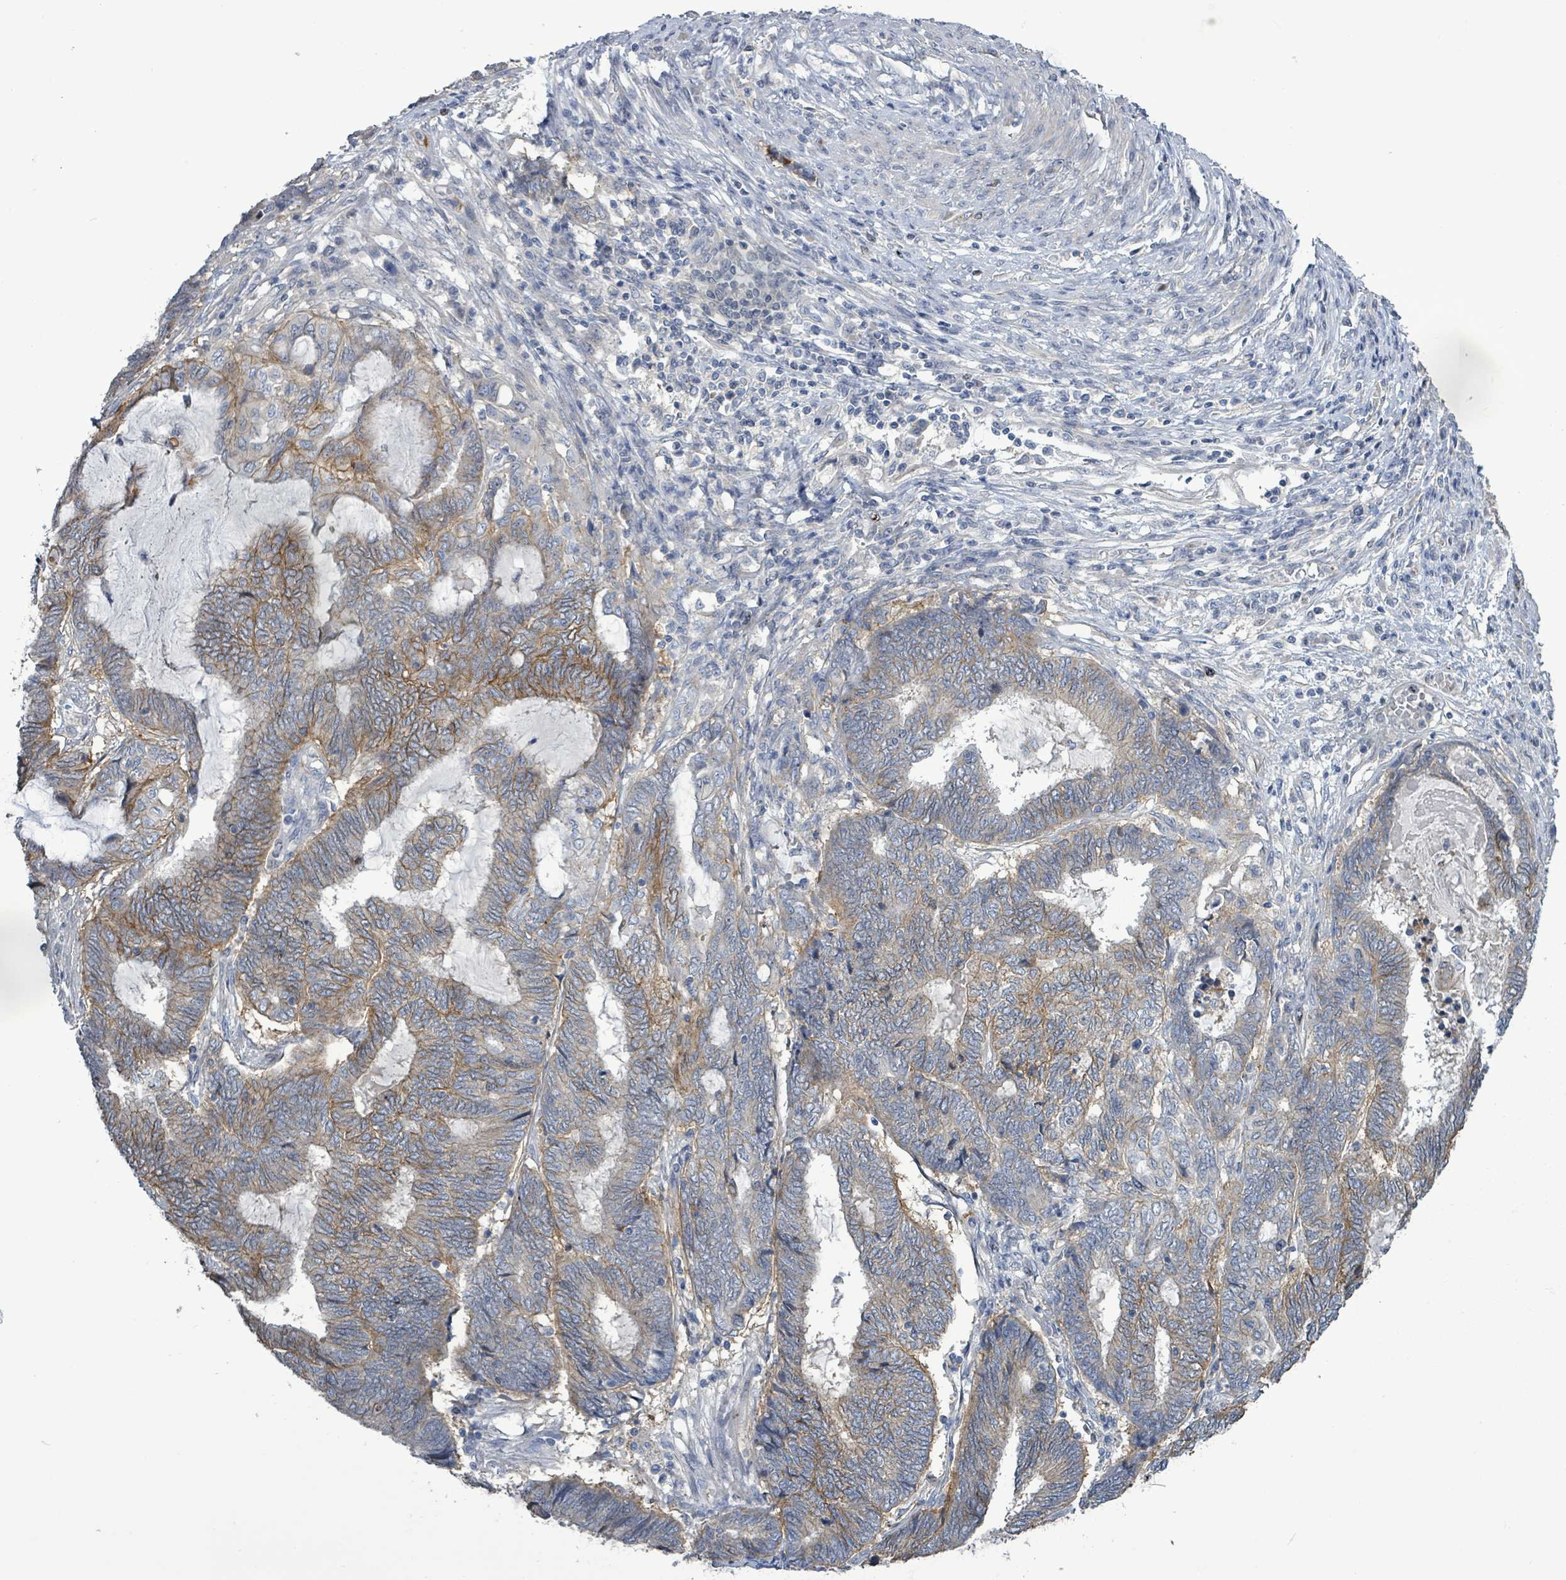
{"staining": {"intensity": "moderate", "quantity": "25%-75%", "location": "cytoplasmic/membranous"}, "tissue": "endometrial cancer", "cell_type": "Tumor cells", "image_type": "cancer", "snomed": [{"axis": "morphology", "description": "Adenocarcinoma, NOS"}, {"axis": "topography", "description": "Uterus"}, {"axis": "topography", "description": "Endometrium"}], "caption": "Endometrial adenocarcinoma stained for a protein demonstrates moderate cytoplasmic/membranous positivity in tumor cells. (brown staining indicates protein expression, while blue staining denotes nuclei).", "gene": "KRAS", "patient": {"sex": "female", "age": 70}}